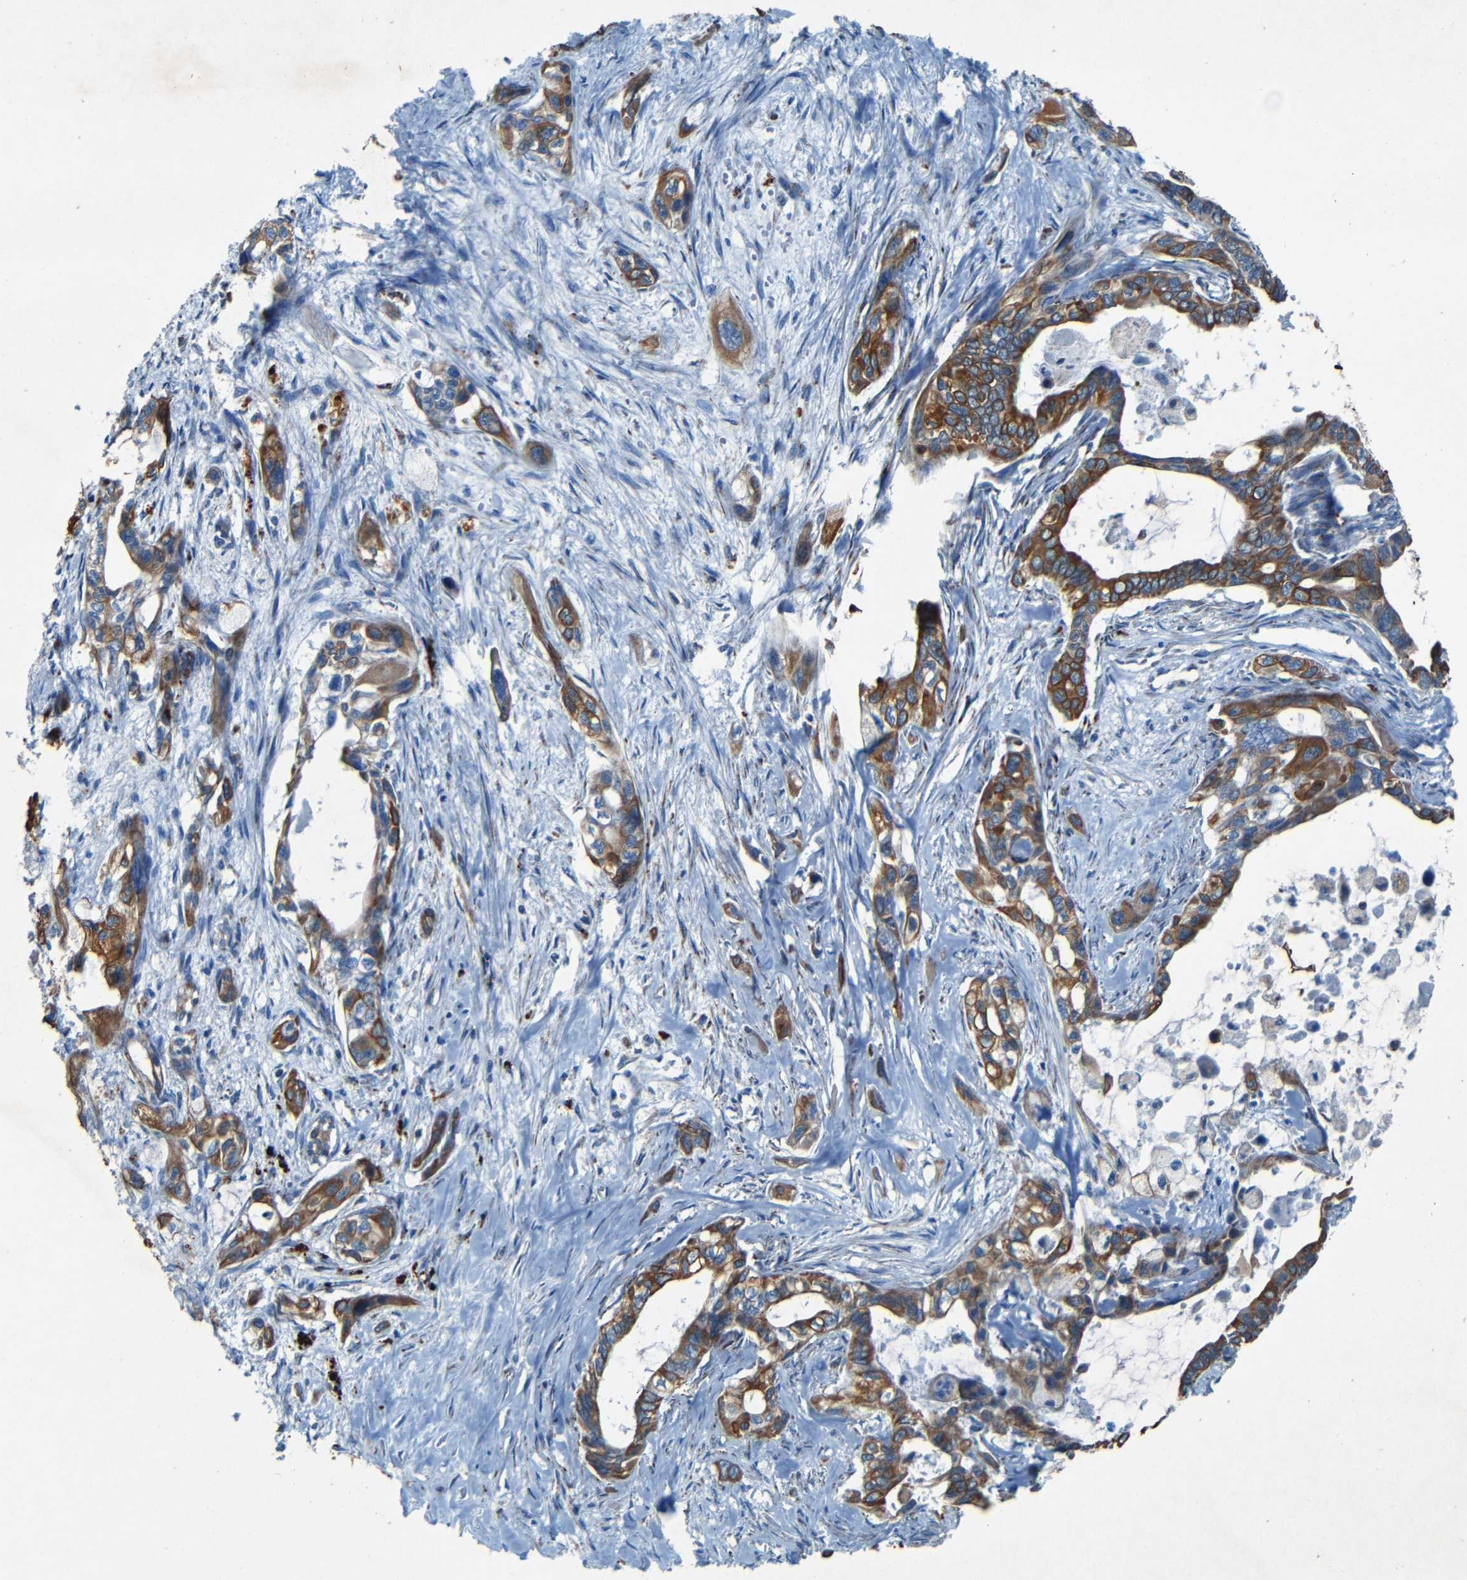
{"staining": {"intensity": "moderate", "quantity": ">75%", "location": "cytoplasmic/membranous"}, "tissue": "pancreatic cancer", "cell_type": "Tumor cells", "image_type": "cancer", "snomed": [{"axis": "morphology", "description": "Adenocarcinoma, NOS"}, {"axis": "topography", "description": "Pancreas"}], "caption": "Moderate cytoplasmic/membranous protein staining is present in approximately >75% of tumor cells in pancreatic adenocarcinoma. The protein of interest is stained brown, and the nuclei are stained in blue (DAB (3,3'-diaminobenzidine) IHC with brightfield microscopy, high magnification).", "gene": "WSCD2", "patient": {"sex": "male", "age": 73}}